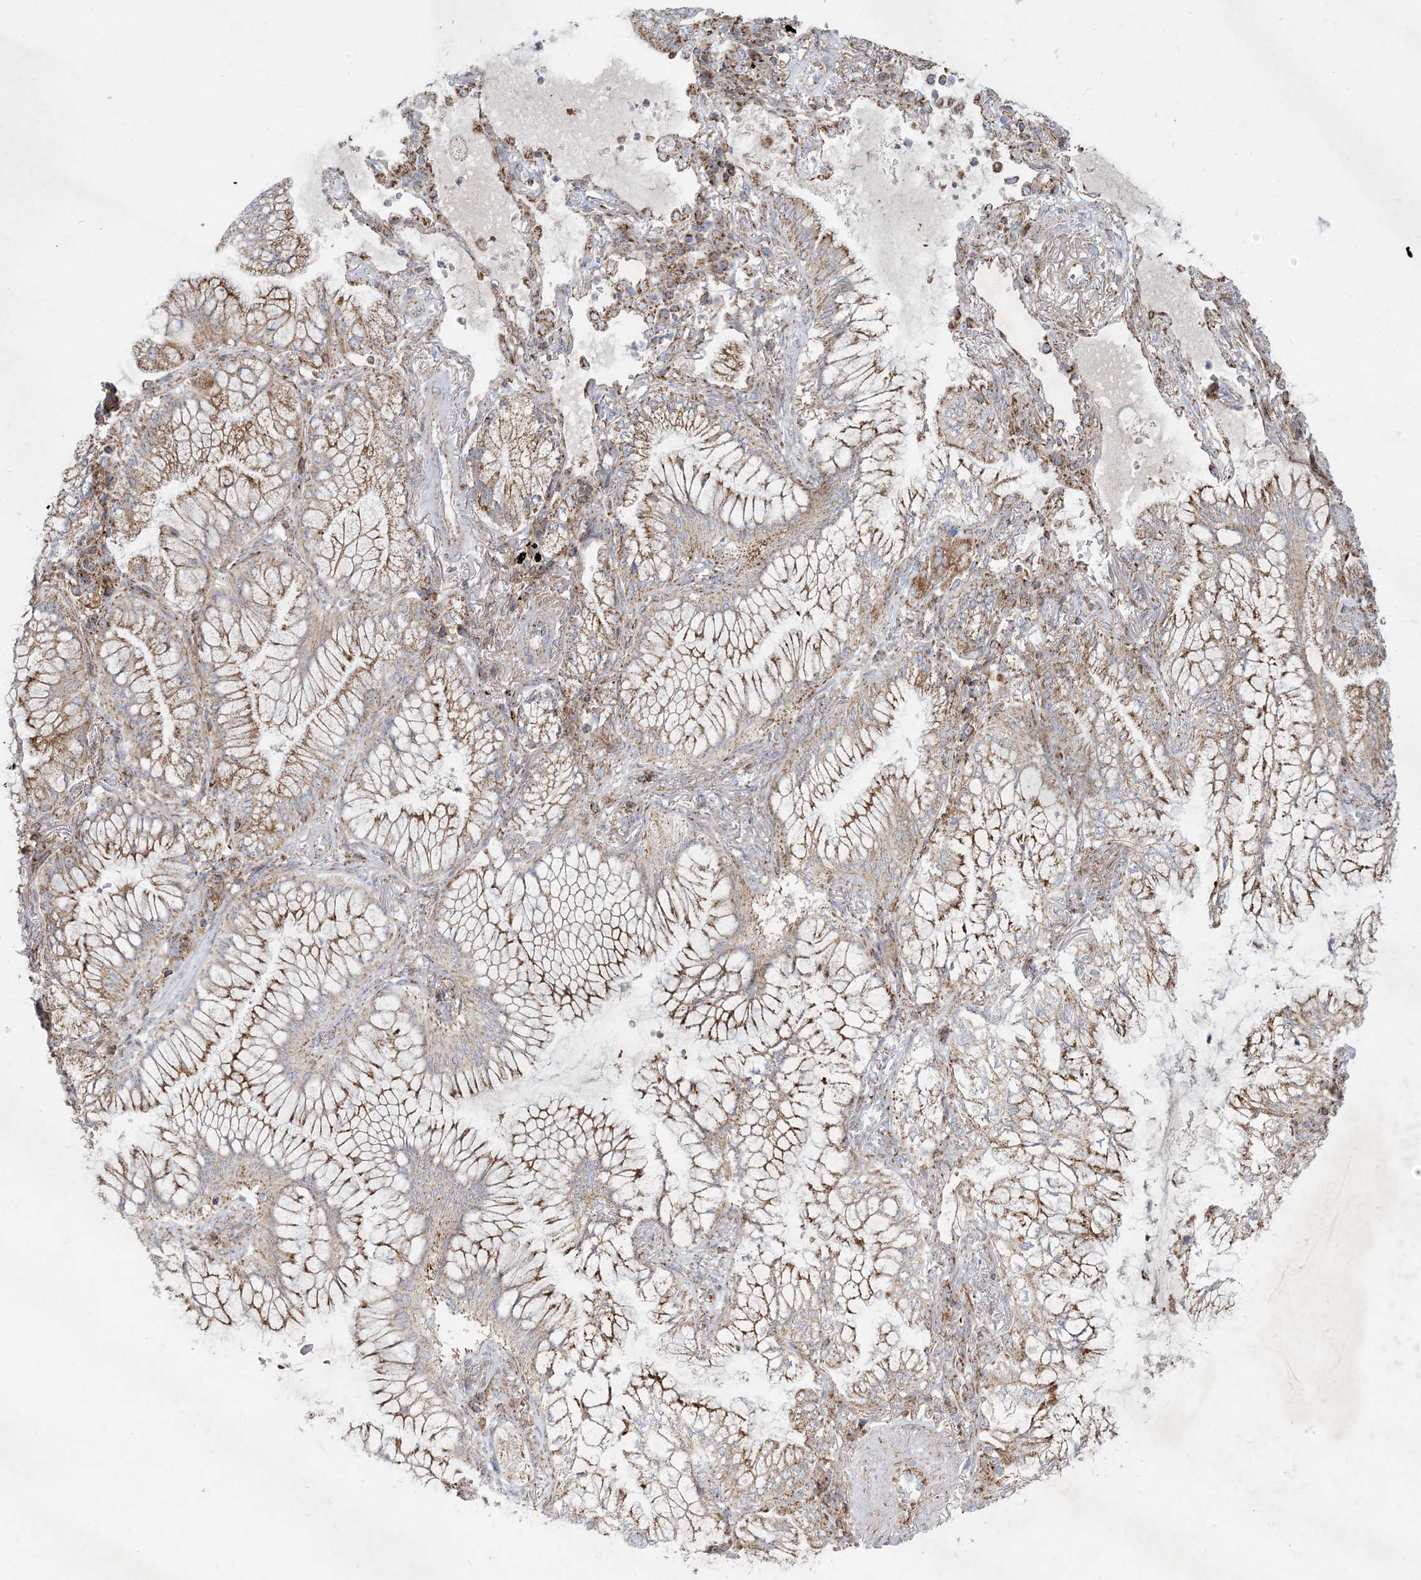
{"staining": {"intensity": "moderate", "quantity": ">75%", "location": "cytoplasmic/membranous"}, "tissue": "lung cancer", "cell_type": "Tumor cells", "image_type": "cancer", "snomed": [{"axis": "morphology", "description": "Adenocarcinoma, NOS"}, {"axis": "topography", "description": "Lung"}], "caption": "Moderate cytoplasmic/membranous expression for a protein is present in approximately >75% of tumor cells of lung cancer using immunohistochemistry (IHC).", "gene": "BEND4", "patient": {"sex": "female", "age": 70}}